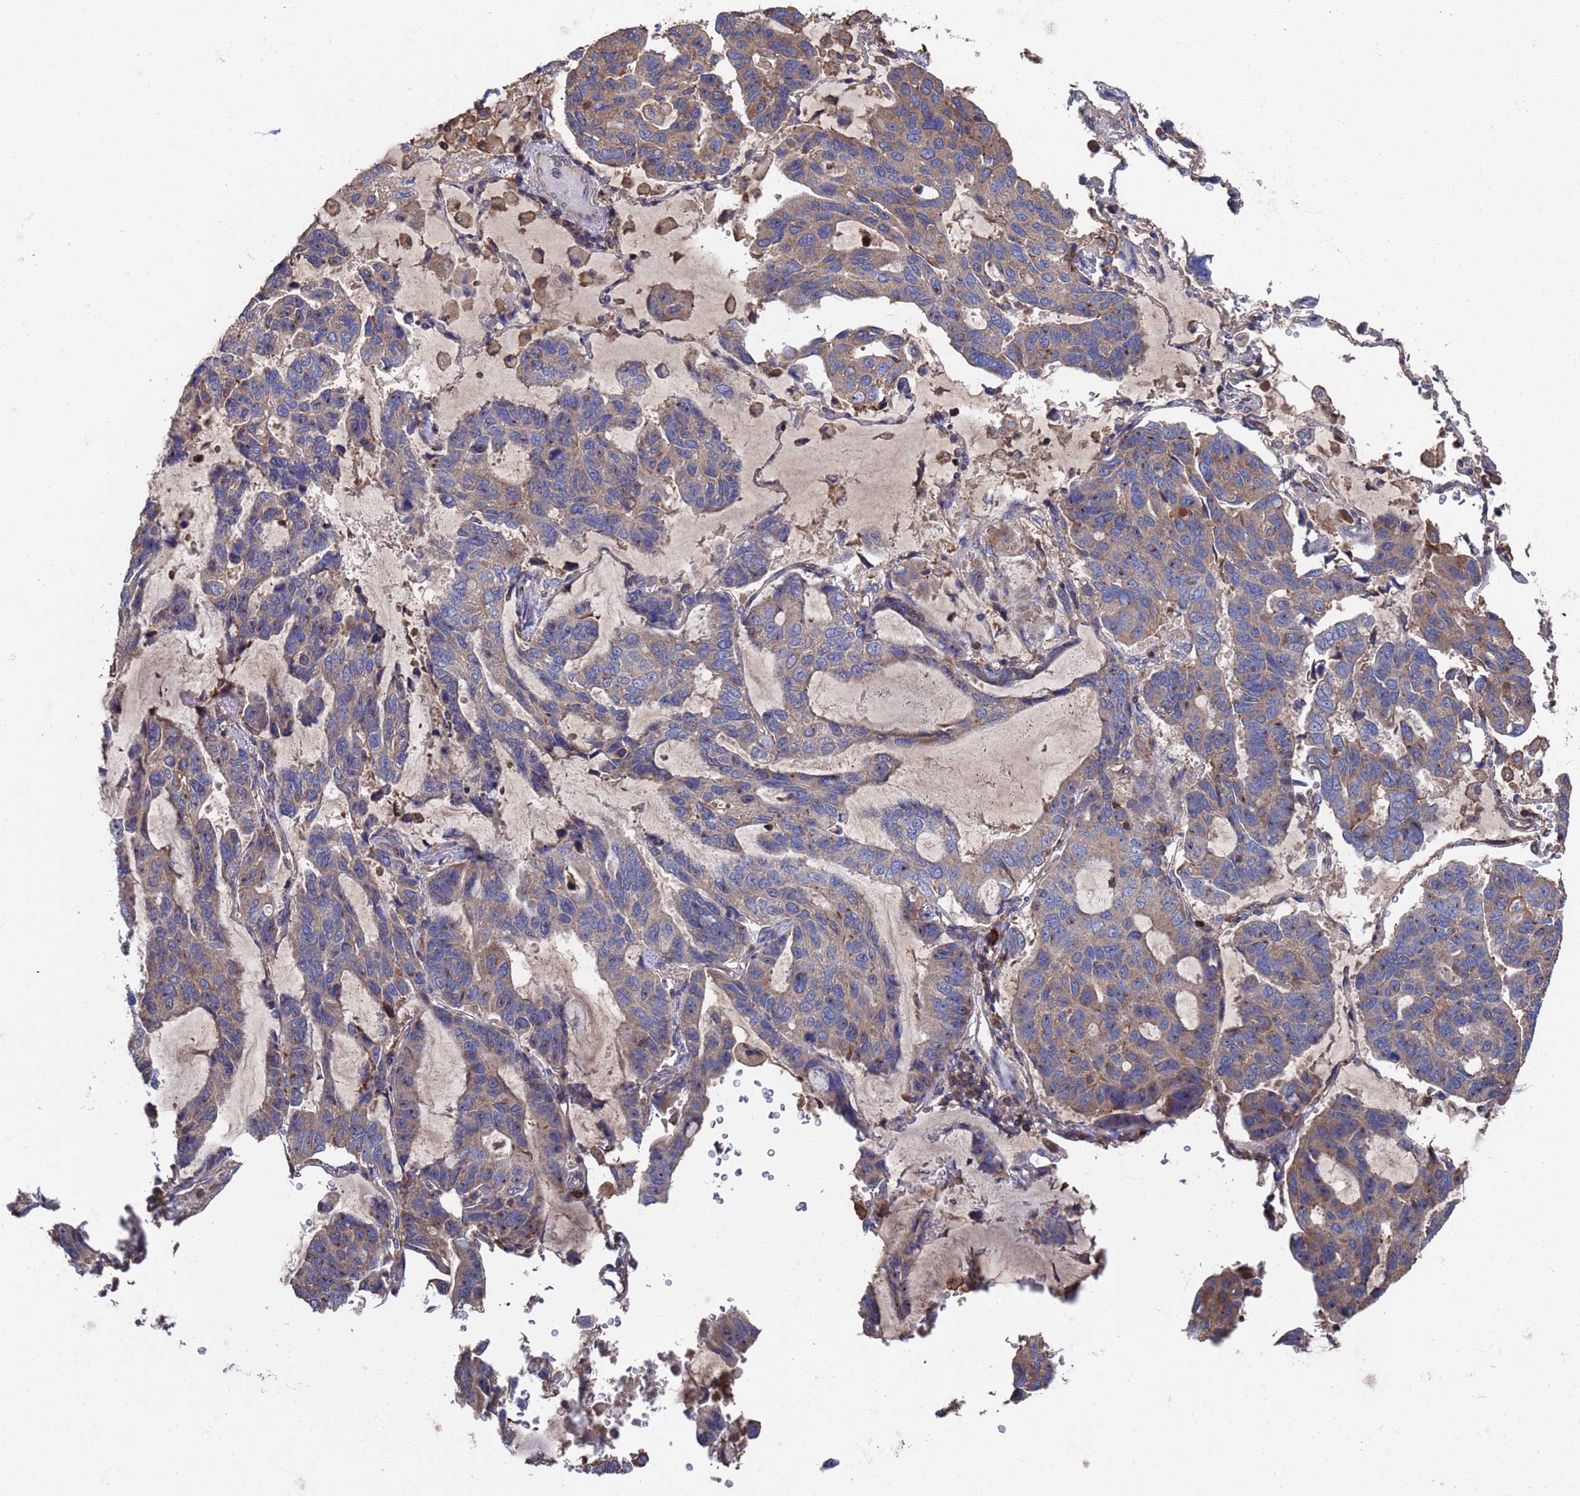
{"staining": {"intensity": "weak", "quantity": "25%-75%", "location": "cytoplasmic/membranous"}, "tissue": "lung cancer", "cell_type": "Tumor cells", "image_type": "cancer", "snomed": [{"axis": "morphology", "description": "Adenocarcinoma, NOS"}, {"axis": "topography", "description": "Lung"}], "caption": "The immunohistochemical stain labels weak cytoplasmic/membranous expression in tumor cells of lung cancer tissue.", "gene": "PYCR1", "patient": {"sex": "male", "age": 64}}